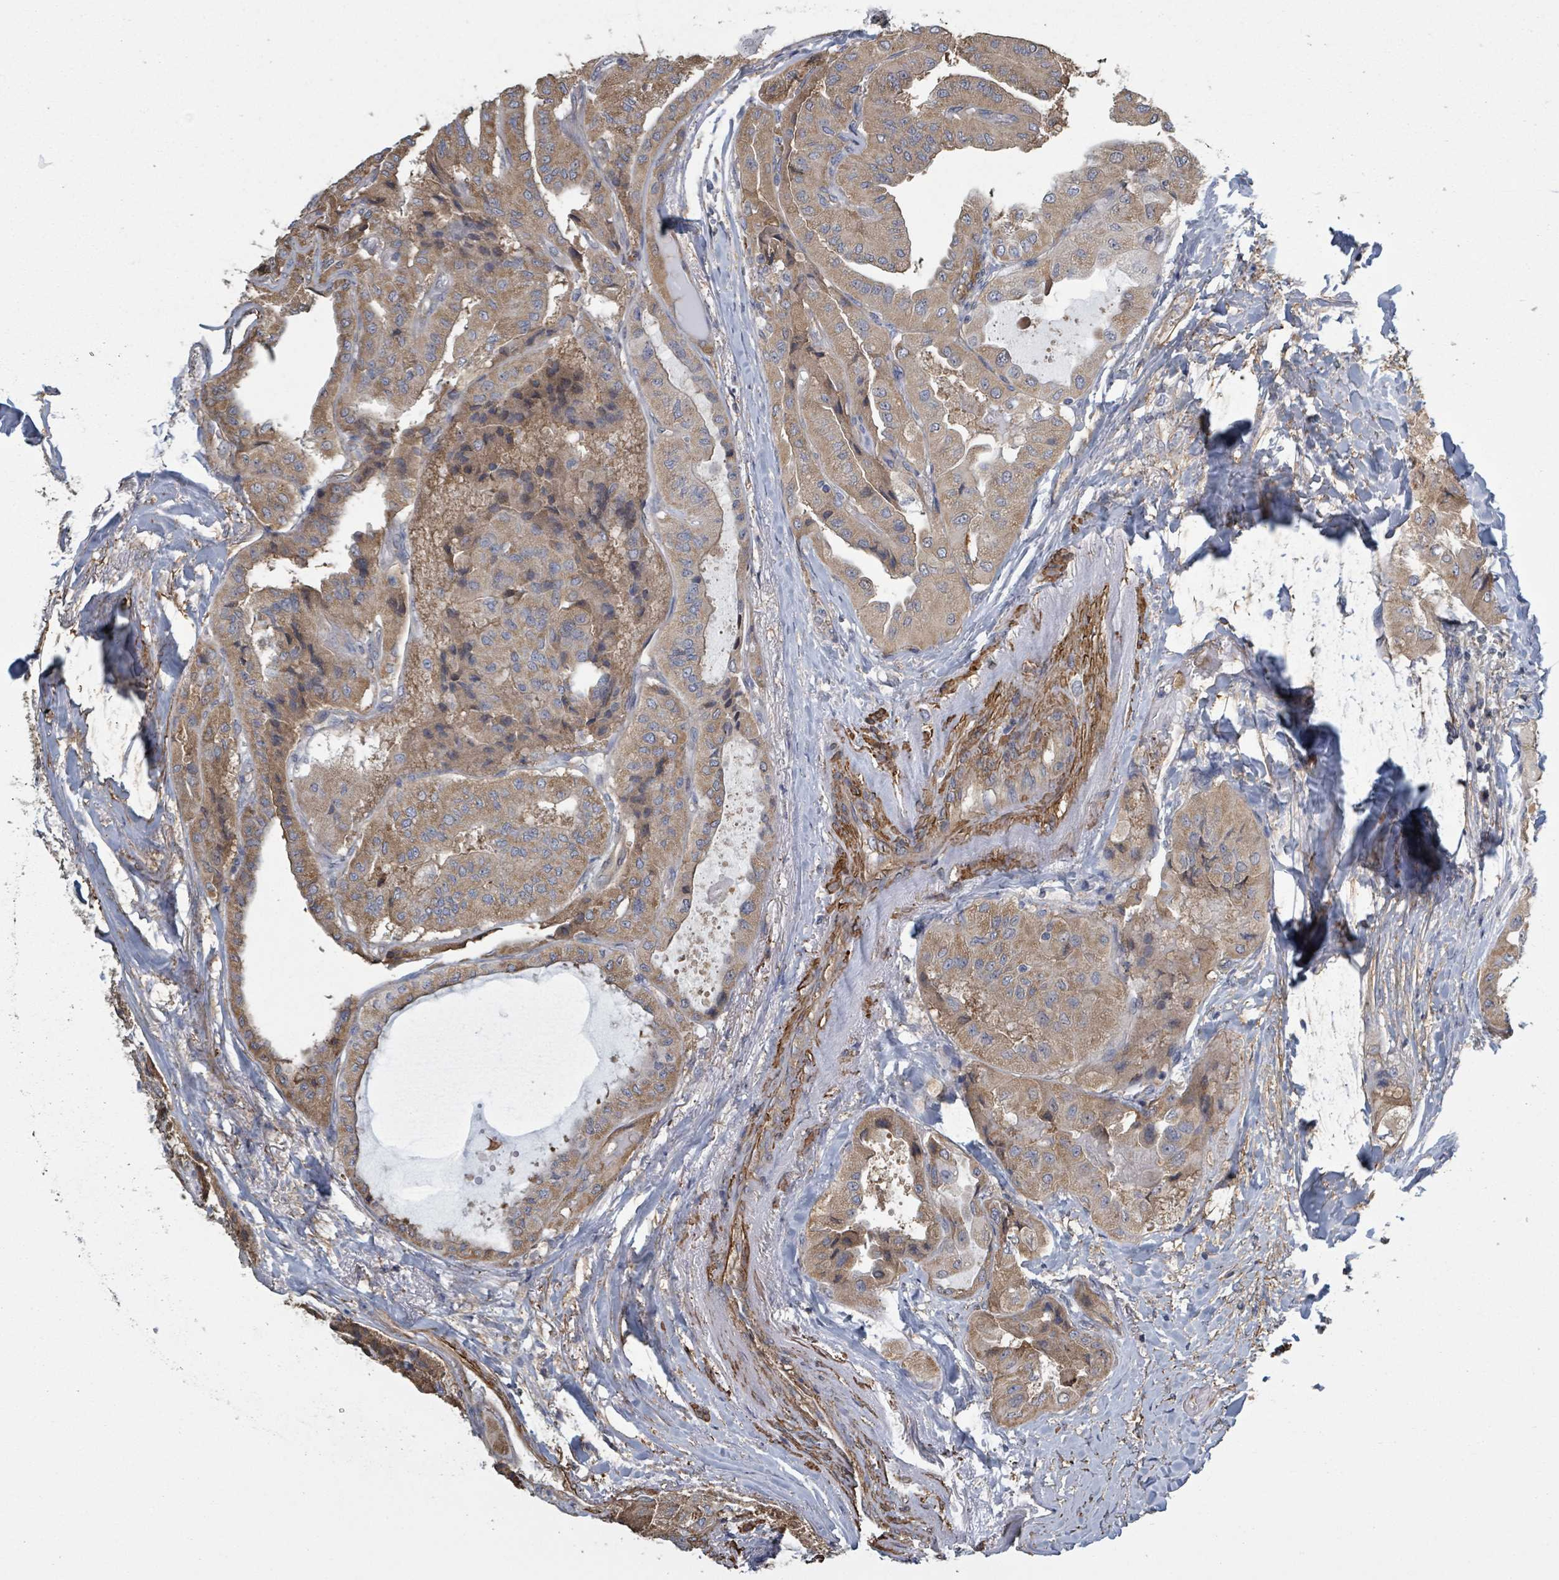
{"staining": {"intensity": "moderate", "quantity": ">75%", "location": "cytoplasmic/membranous"}, "tissue": "thyroid cancer", "cell_type": "Tumor cells", "image_type": "cancer", "snomed": [{"axis": "morphology", "description": "Normal tissue, NOS"}, {"axis": "morphology", "description": "Papillary adenocarcinoma, NOS"}, {"axis": "topography", "description": "Thyroid gland"}], "caption": "Immunohistochemical staining of thyroid cancer (papillary adenocarcinoma) shows medium levels of moderate cytoplasmic/membranous positivity in approximately >75% of tumor cells. The protein is shown in brown color, while the nuclei are stained blue.", "gene": "ADCK1", "patient": {"sex": "female", "age": 59}}